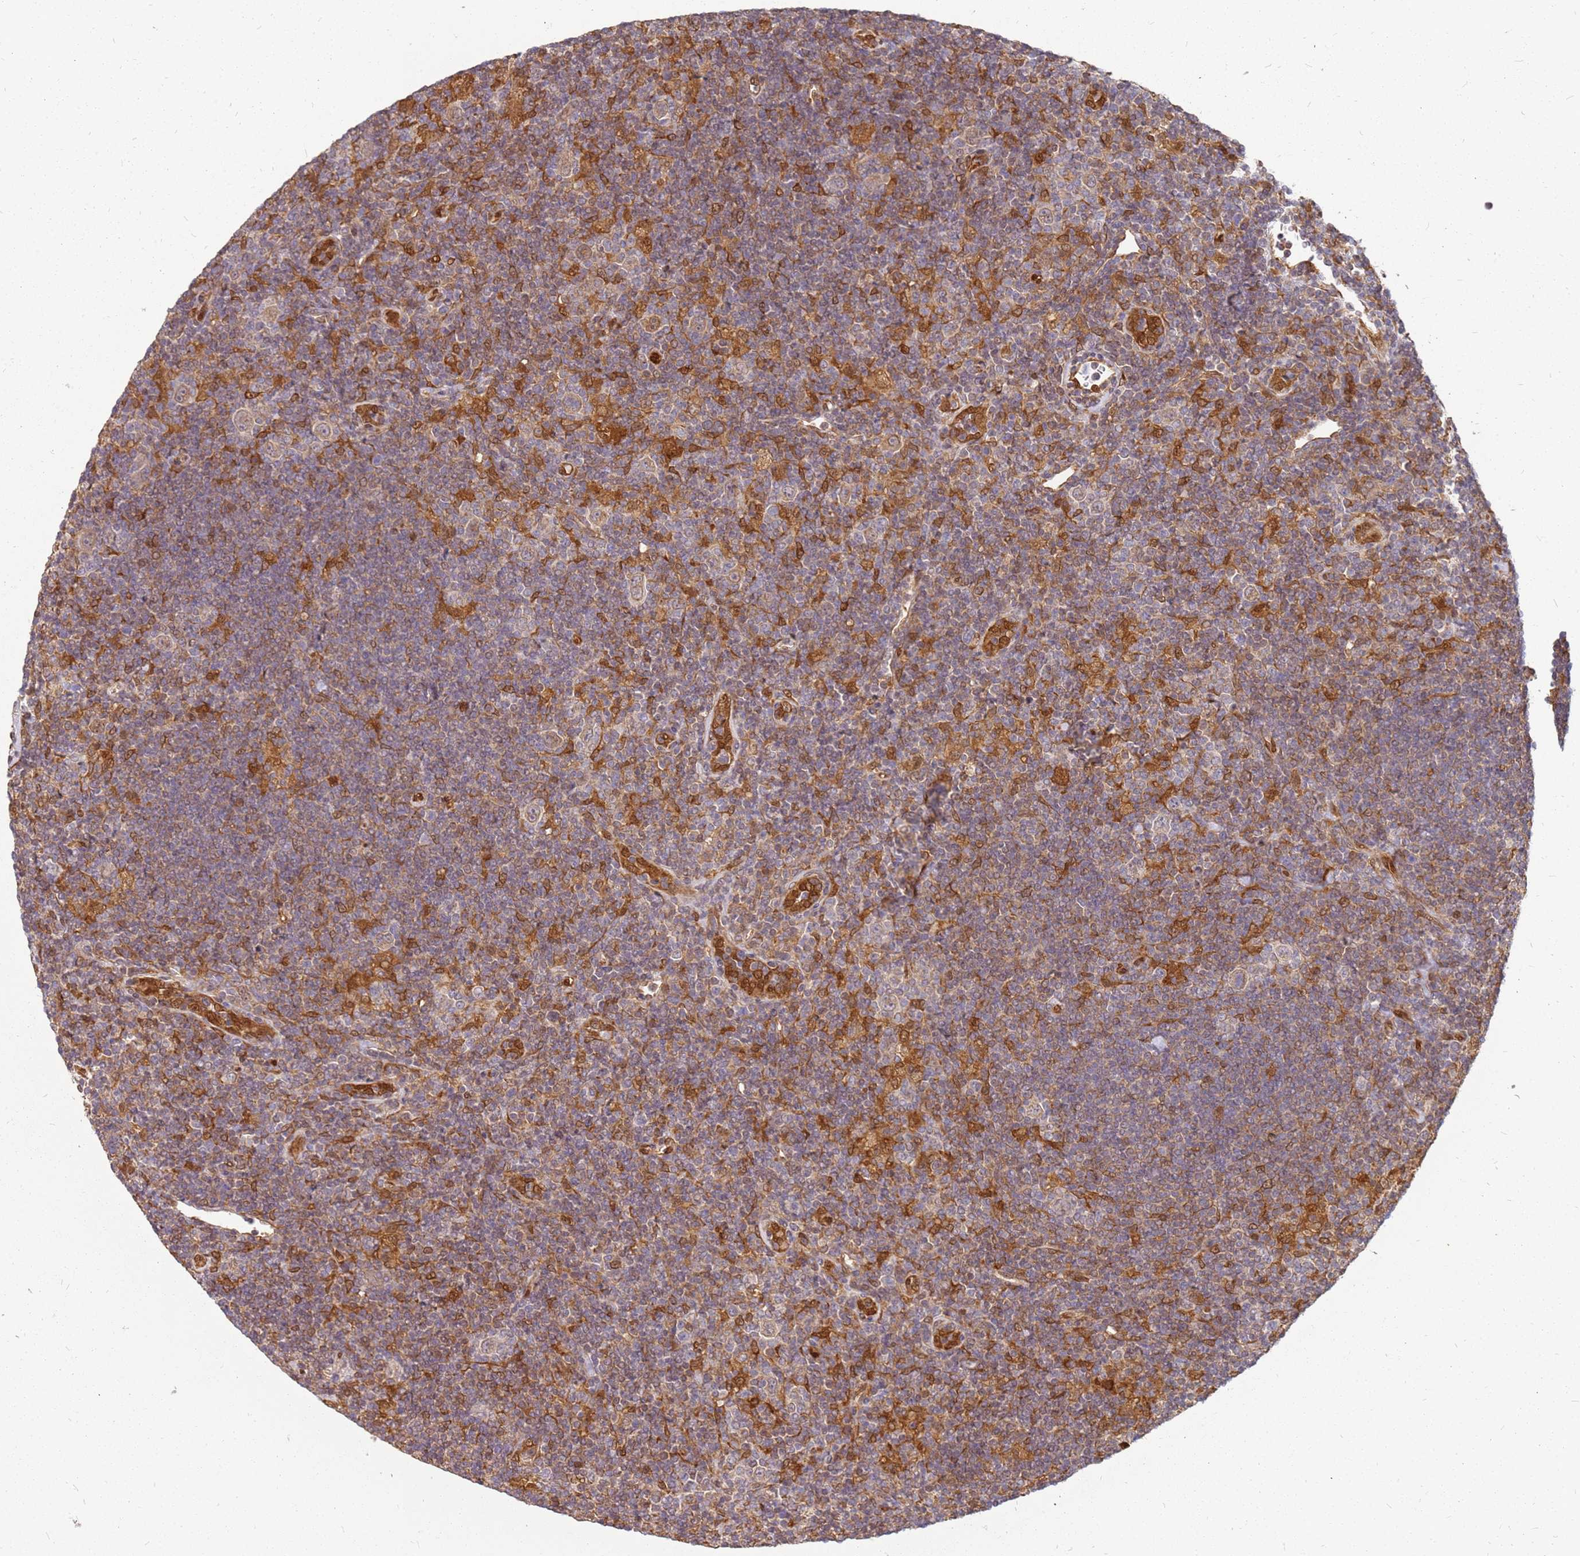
{"staining": {"intensity": "moderate", "quantity": ">75%", "location": "cytoplasmic/membranous"}, "tissue": "lymphoma", "cell_type": "Tumor cells", "image_type": "cancer", "snomed": [{"axis": "morphology", "description": "Hodgkin's disease, NOS"}, {"axis": "topography", "description": "Lymph node"}], "caption": "Moderate cytoplasmic/membranous expression for a protein is identified in approximately >75% of tumor cells of lymphoma using IHC.", "gene": "NUDT14", "patient": {"sex": "female", "age": 57}}